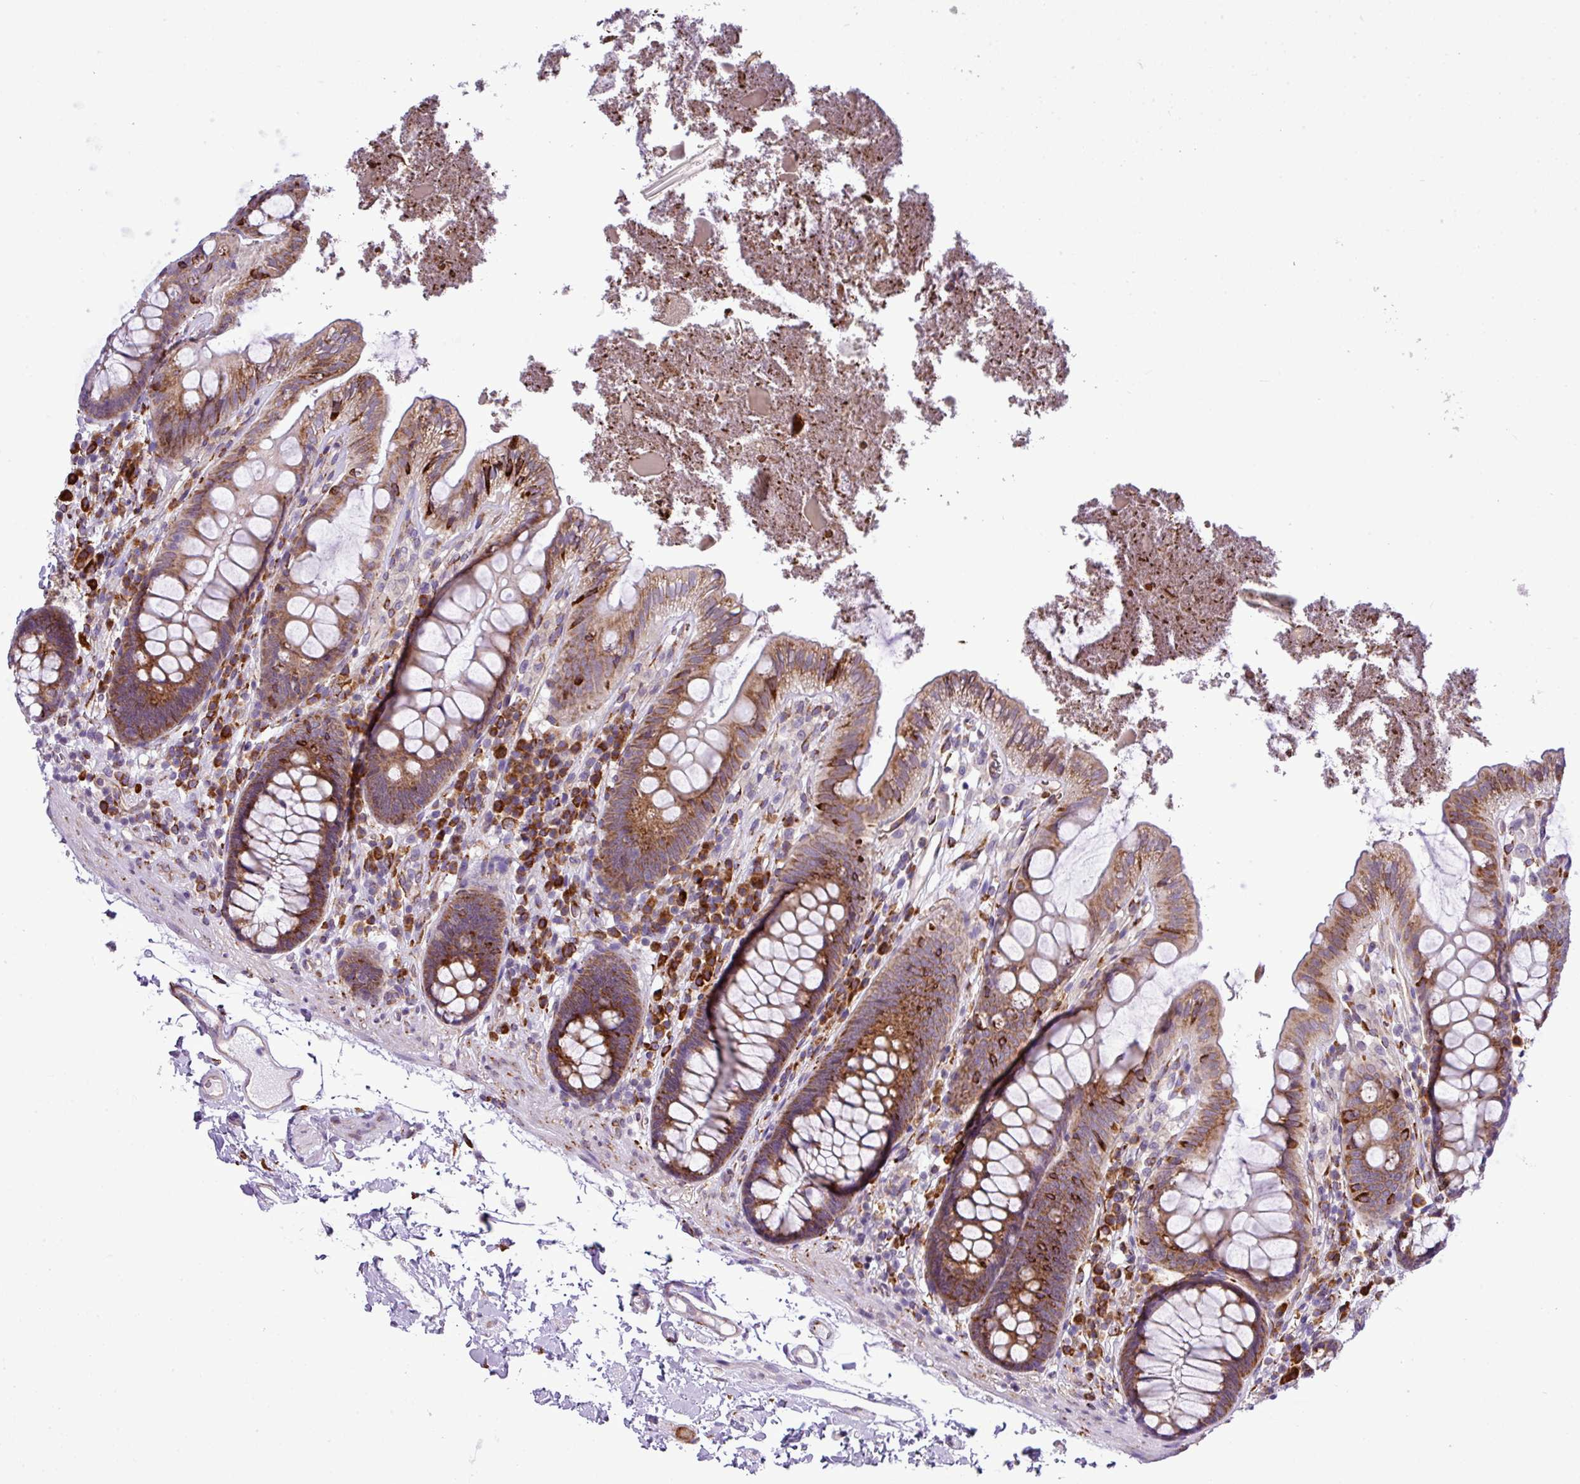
{"staining": {"intensity": "weak", "quantity": "25%-75%", "location": "cytoplasmic/membranous"}, "tissue": "colon", "cell_type": "Endothelial cells", "image_type": "normal", "snomed": [{"axis": "morphology", "description": "Normal tissue, NOS"}, {"axis": "topography", "description": "Colon"}], "caption": "A histopathology image of colon stained for a protein reveals weak cytoplasmic/membranous brown staining in endothelial cells. (Brightfield microscopy of DAB IHC at high magnification).", "gene": "CFAP97", "patient": {"sex": "male", "age": 84}}